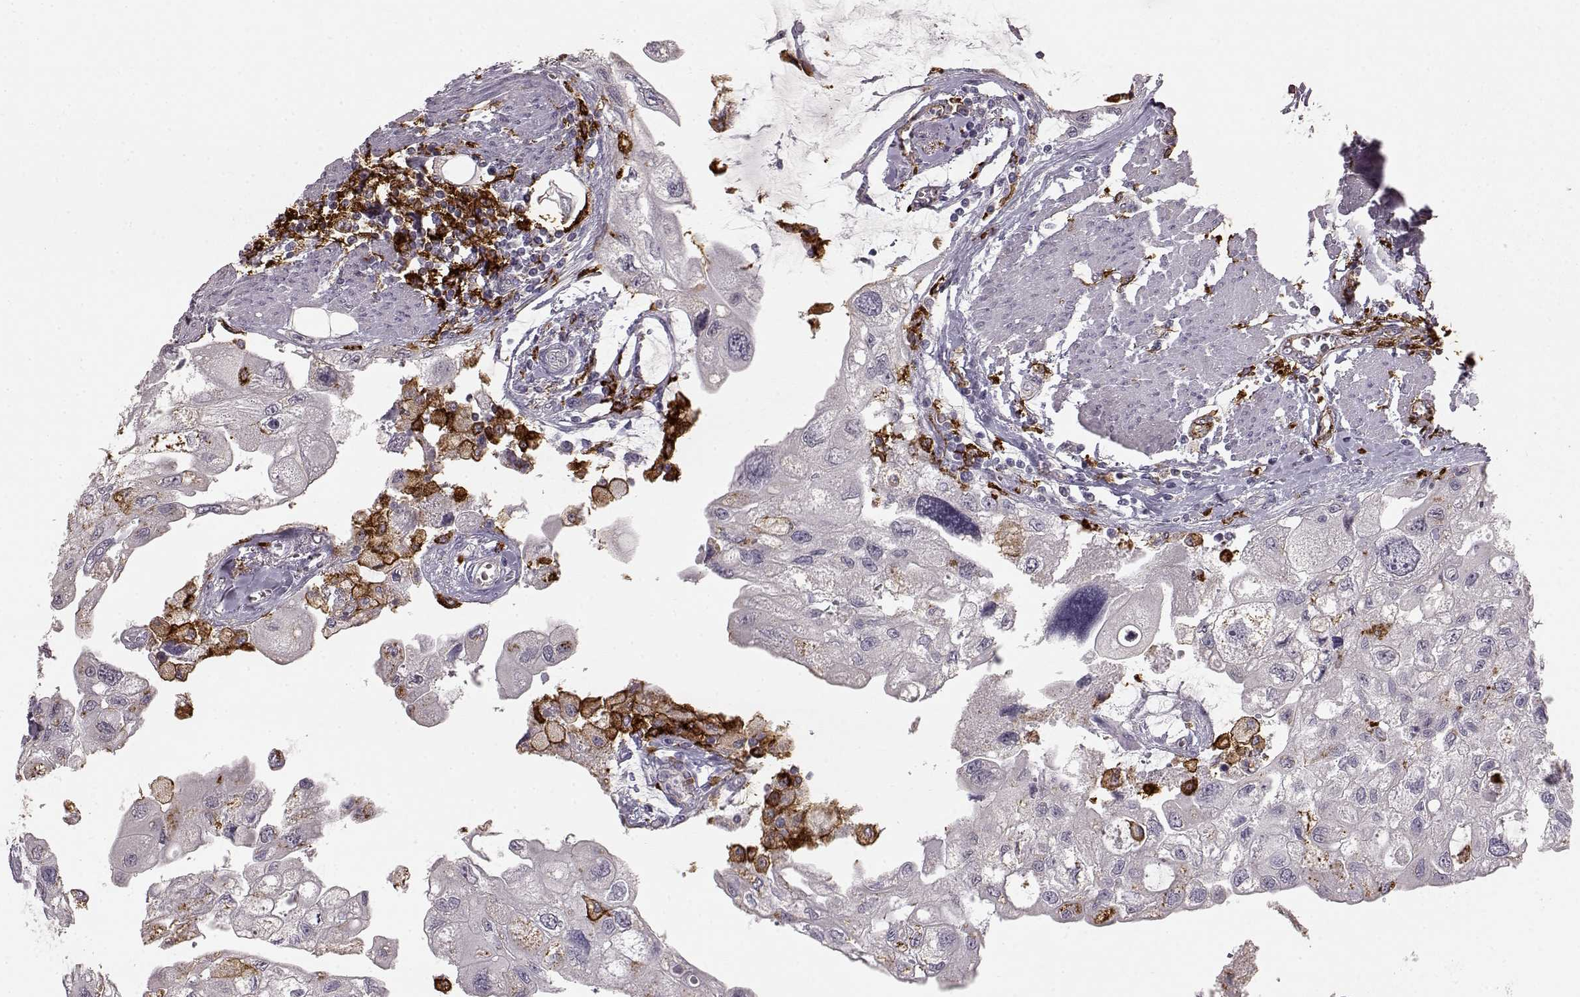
{"staining": {"intensity": "negative", "quantity": "none", "location": "none"}, "tissue": "urothelial cancer", "cell_type": "Tumor cells", "image_type": "cancer", "snomed": [{"axis": "morphology", "description": "Urothelial carcinoma, High grade"}, {"axis": "topography", "description": "Urinary bladder"}], "caption": "Immunohistochemistry histopathology image of neoplastic tissue: urothelial cancer stained with DAB shows no significant protein expression in tumor cells.", "gene": "CCNF", "patient": {"sex": "male", "age": 59}}